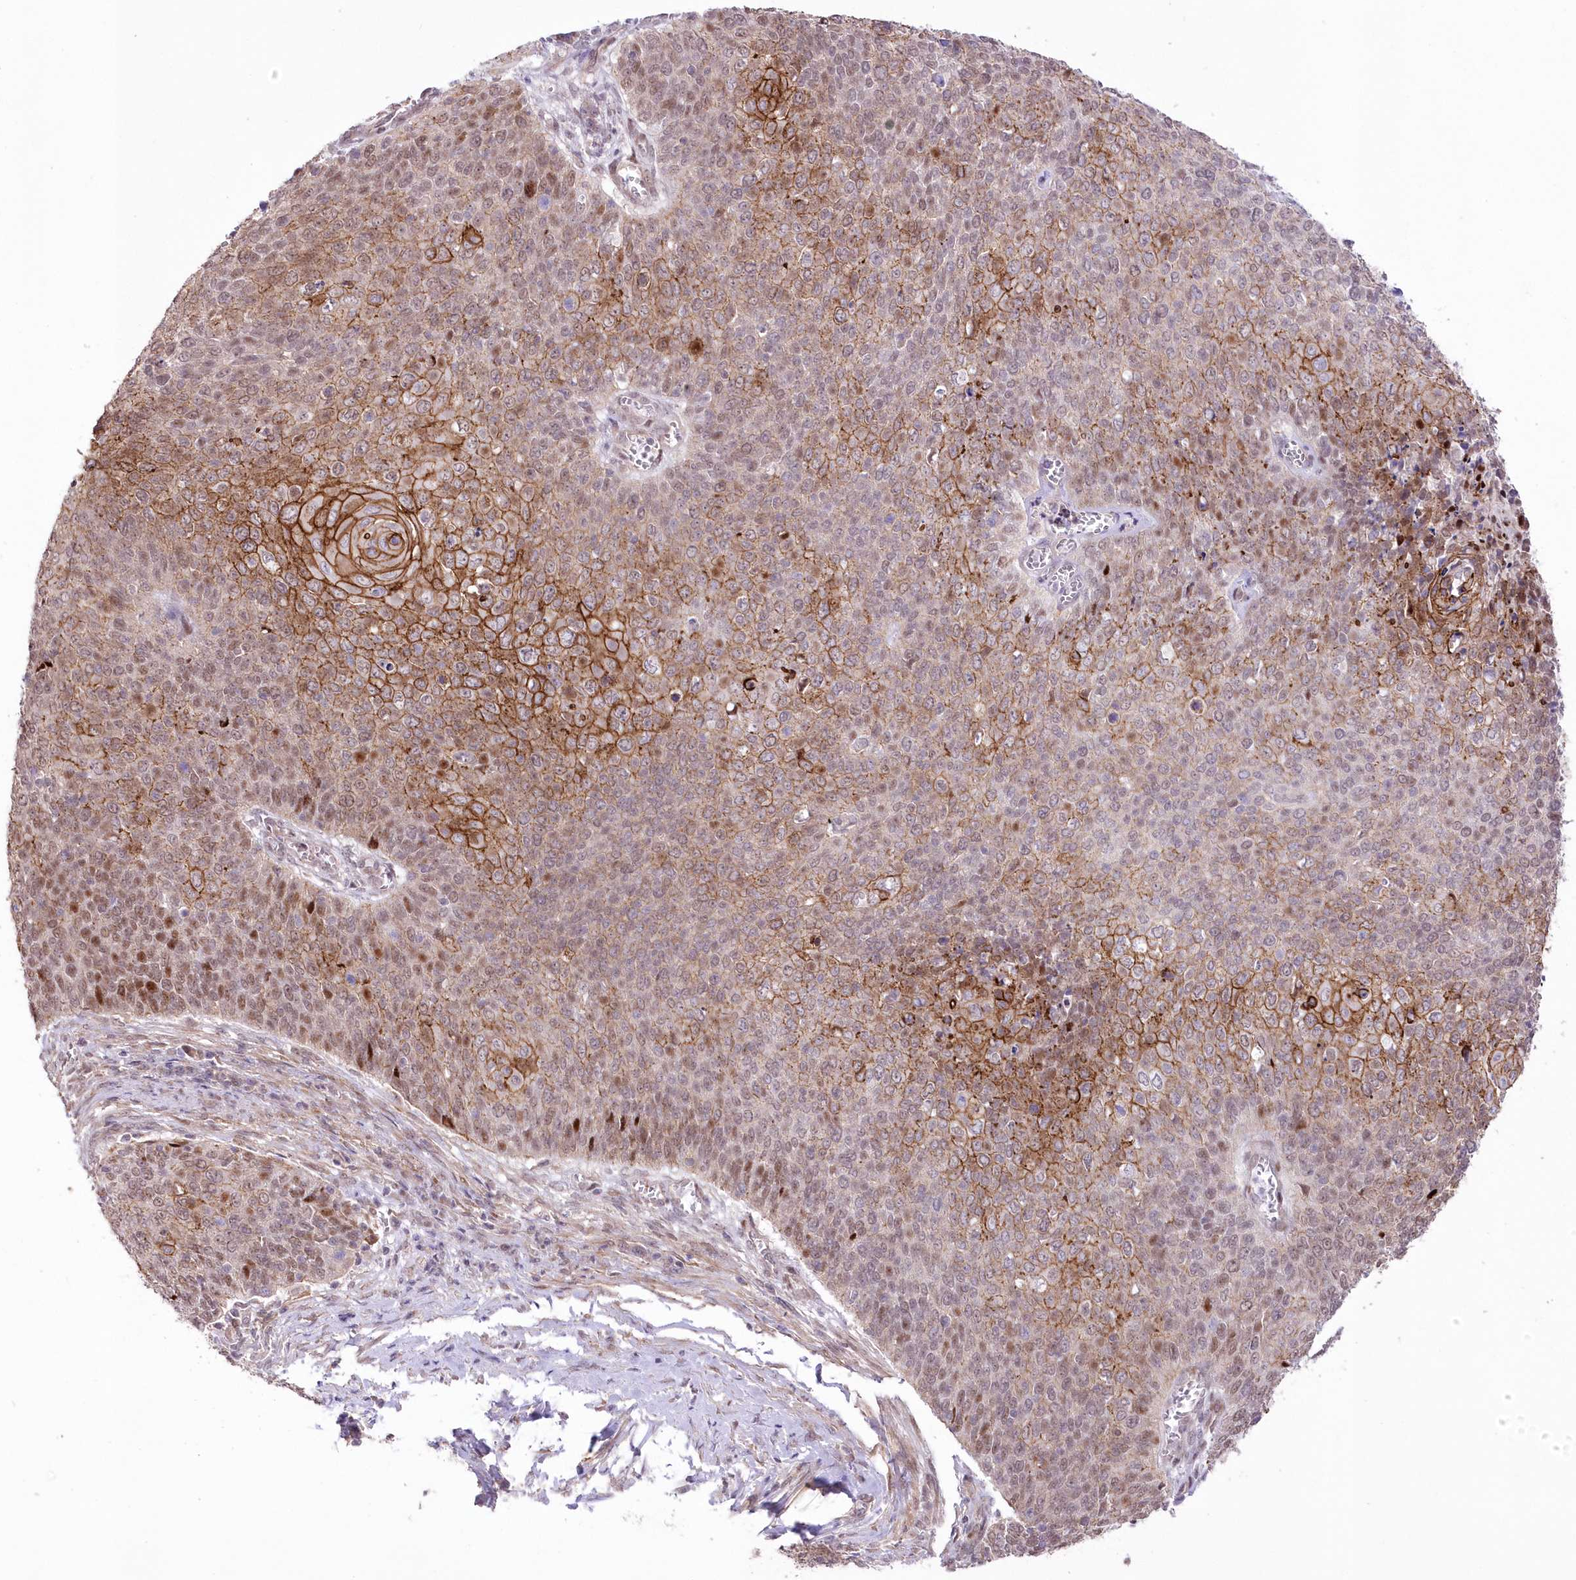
{"staining": {"intensity": "moderate", "quantity": ">75%", "location": "cytoplasmic/membranous,nuclear"}, "tissue": "cervical cancer", "cell_type": "Tumor cells", "image_type": "cancer", "snomed": [{"axis": "morphology", "description": "Squamous cell carcinoma, NOS"}, {"axis": "topography", "description": "Cervix"}], "caption": "About >75% of tumor cells in human cervical squamous cell carcinoma exhibit moderate cytoplasmic/membranous and nuclear protein positivity as visualized by brown immunohistochemical staining.", "gene": "FAM241B", "patient": {"sex": "female", "age": 39}}